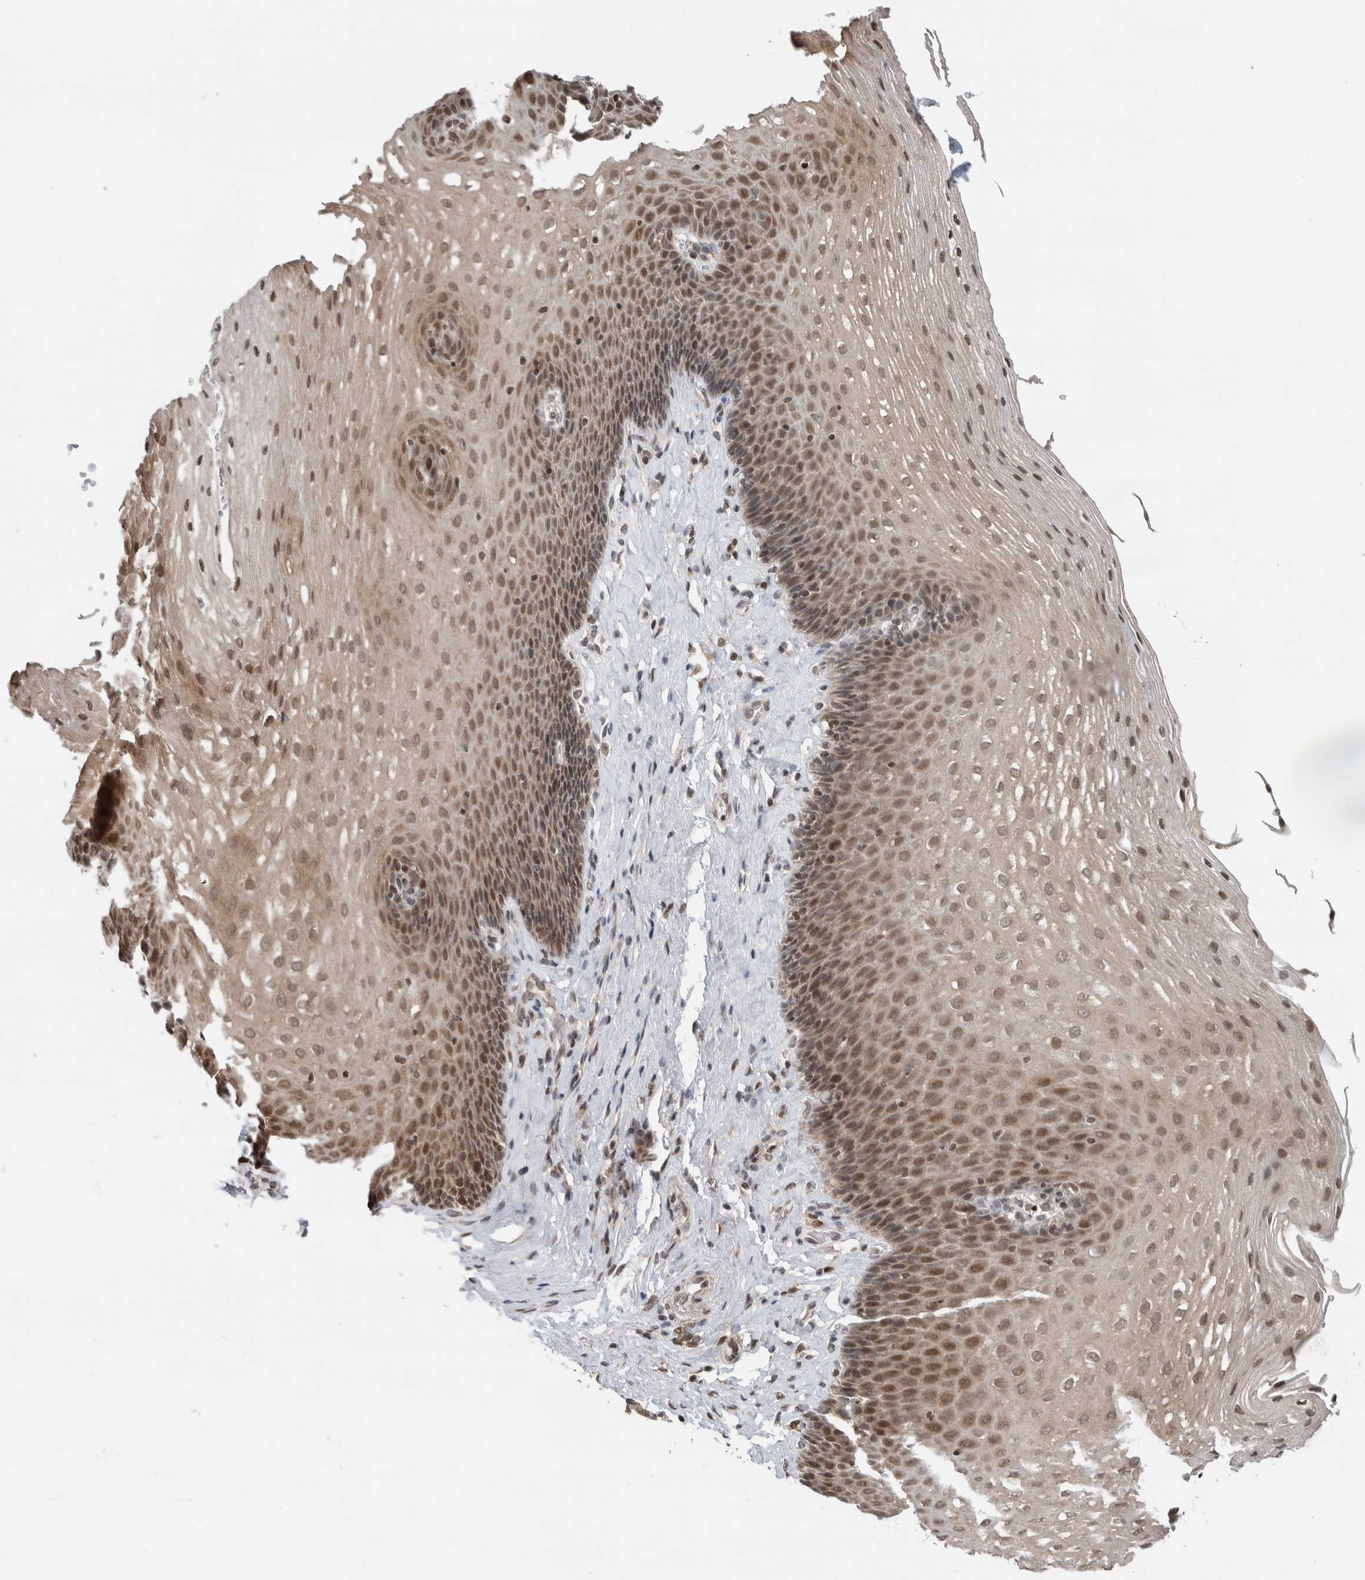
{"staining": {"intensity": "moderate", "quantity": ">75%", "location": "nuclear"}, "tissue": "esophagus", "cell_type": "Squamous epithelial cells", "image_type": "normal", "snomed": [{"axis": "morphology", "description": "Normal tissue, NOS"}, {"axis": "topography", "description": "Esophagus"}], "caption": "Esophagus stained with immunohistochemistry reveals moderate nuclear expression in about >75% of squamous epithelial cells.", "gene": "NPLOC4", "patient": {"sex": "female", "age": 66}}